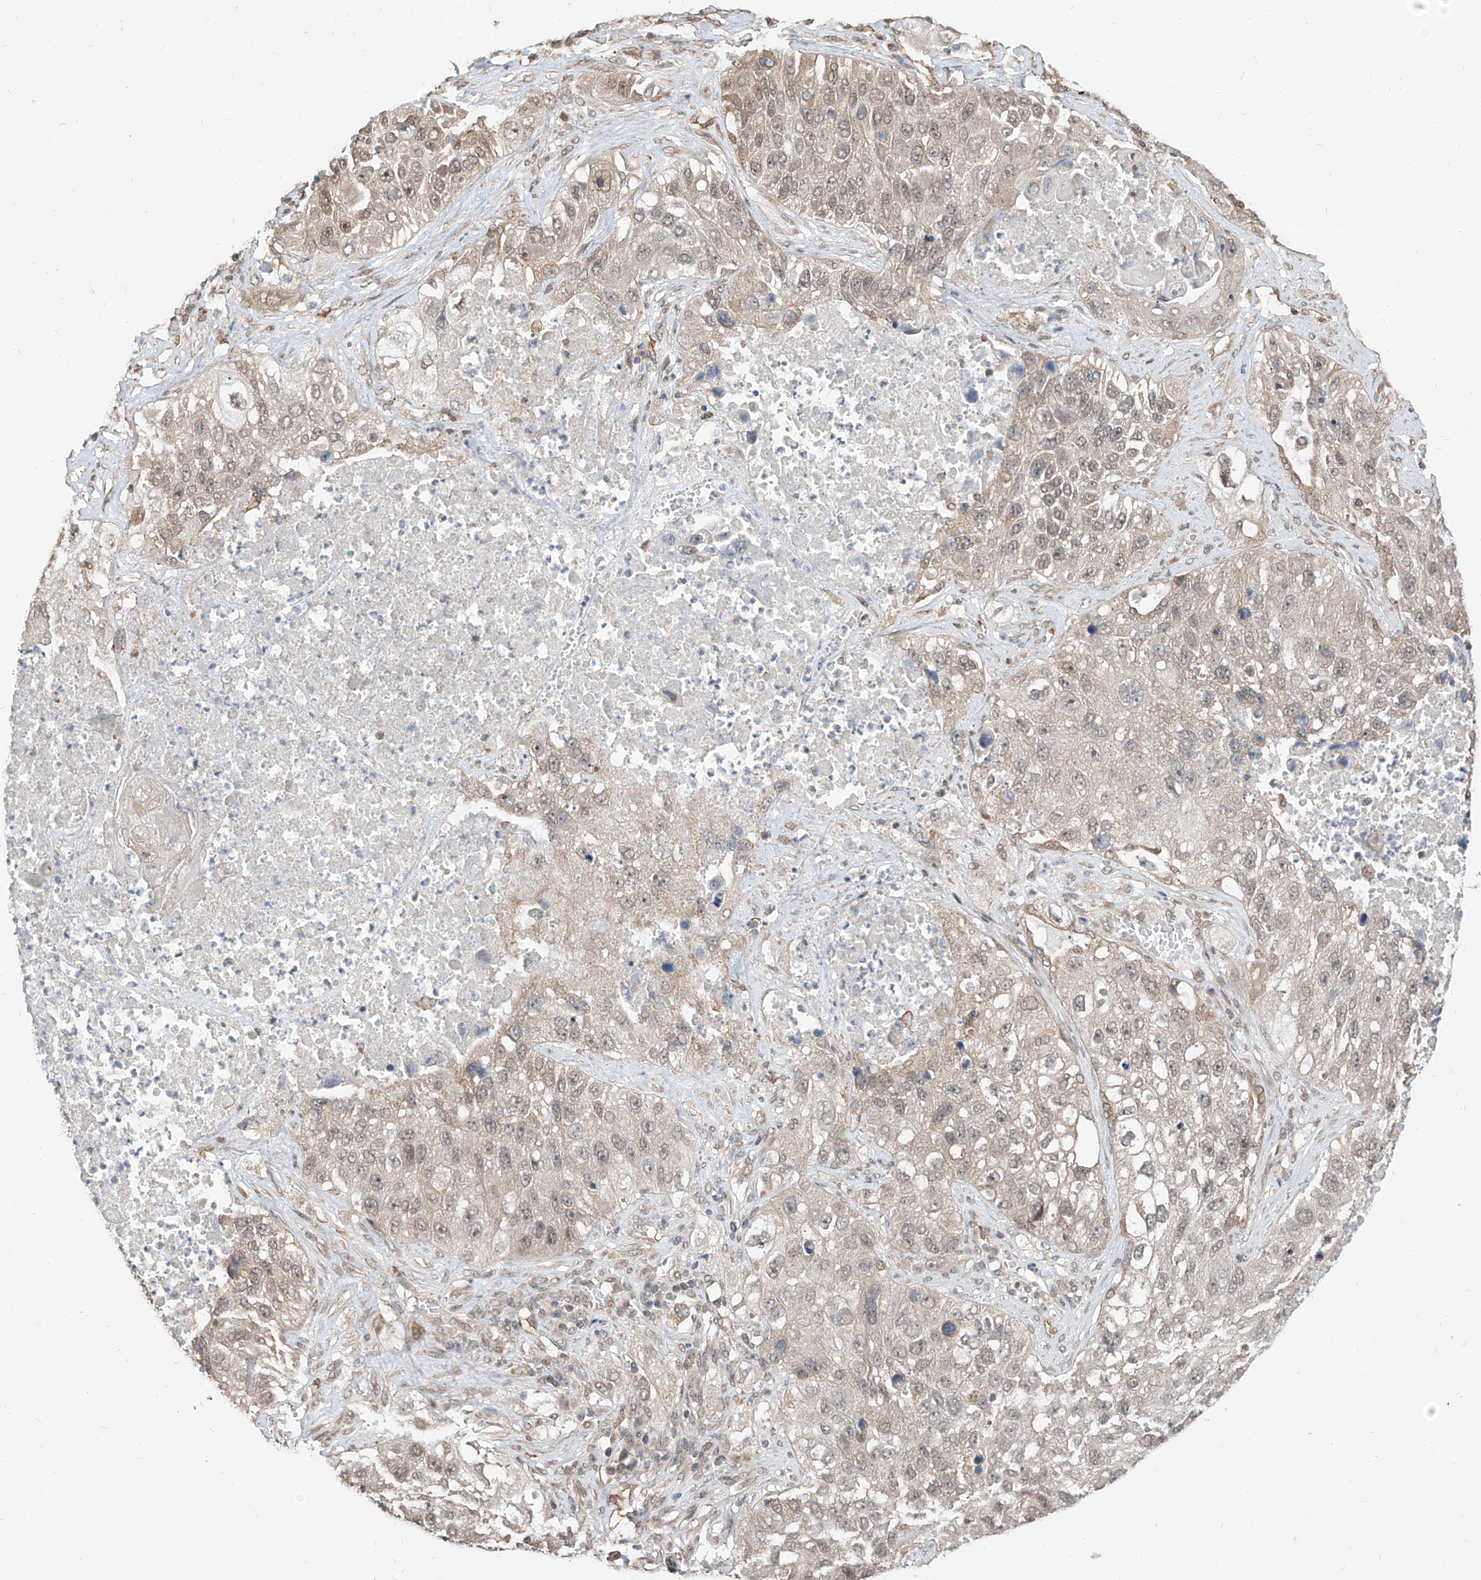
{"staining": {"intensity": "weak", "quantity": "<25%", "location": "cytoplasmic/membranous,nuclear"}, "tissue": "lung cancer", "cell_type": "Tumor cells", "image_type": "cancer", "snomed": [{"axis": "morphology", "description": "Squamous cell carcinoma, NOS"}, {"axis": "topography", "description": "Lung"}], "caption": "Lung cancer (squamous cell carcinoma) was stained to show a protein in brown. There is no significant positivity in tumor cells.", "gene": "C8orf82", "patient": {"sex": "male", "age": 61}}